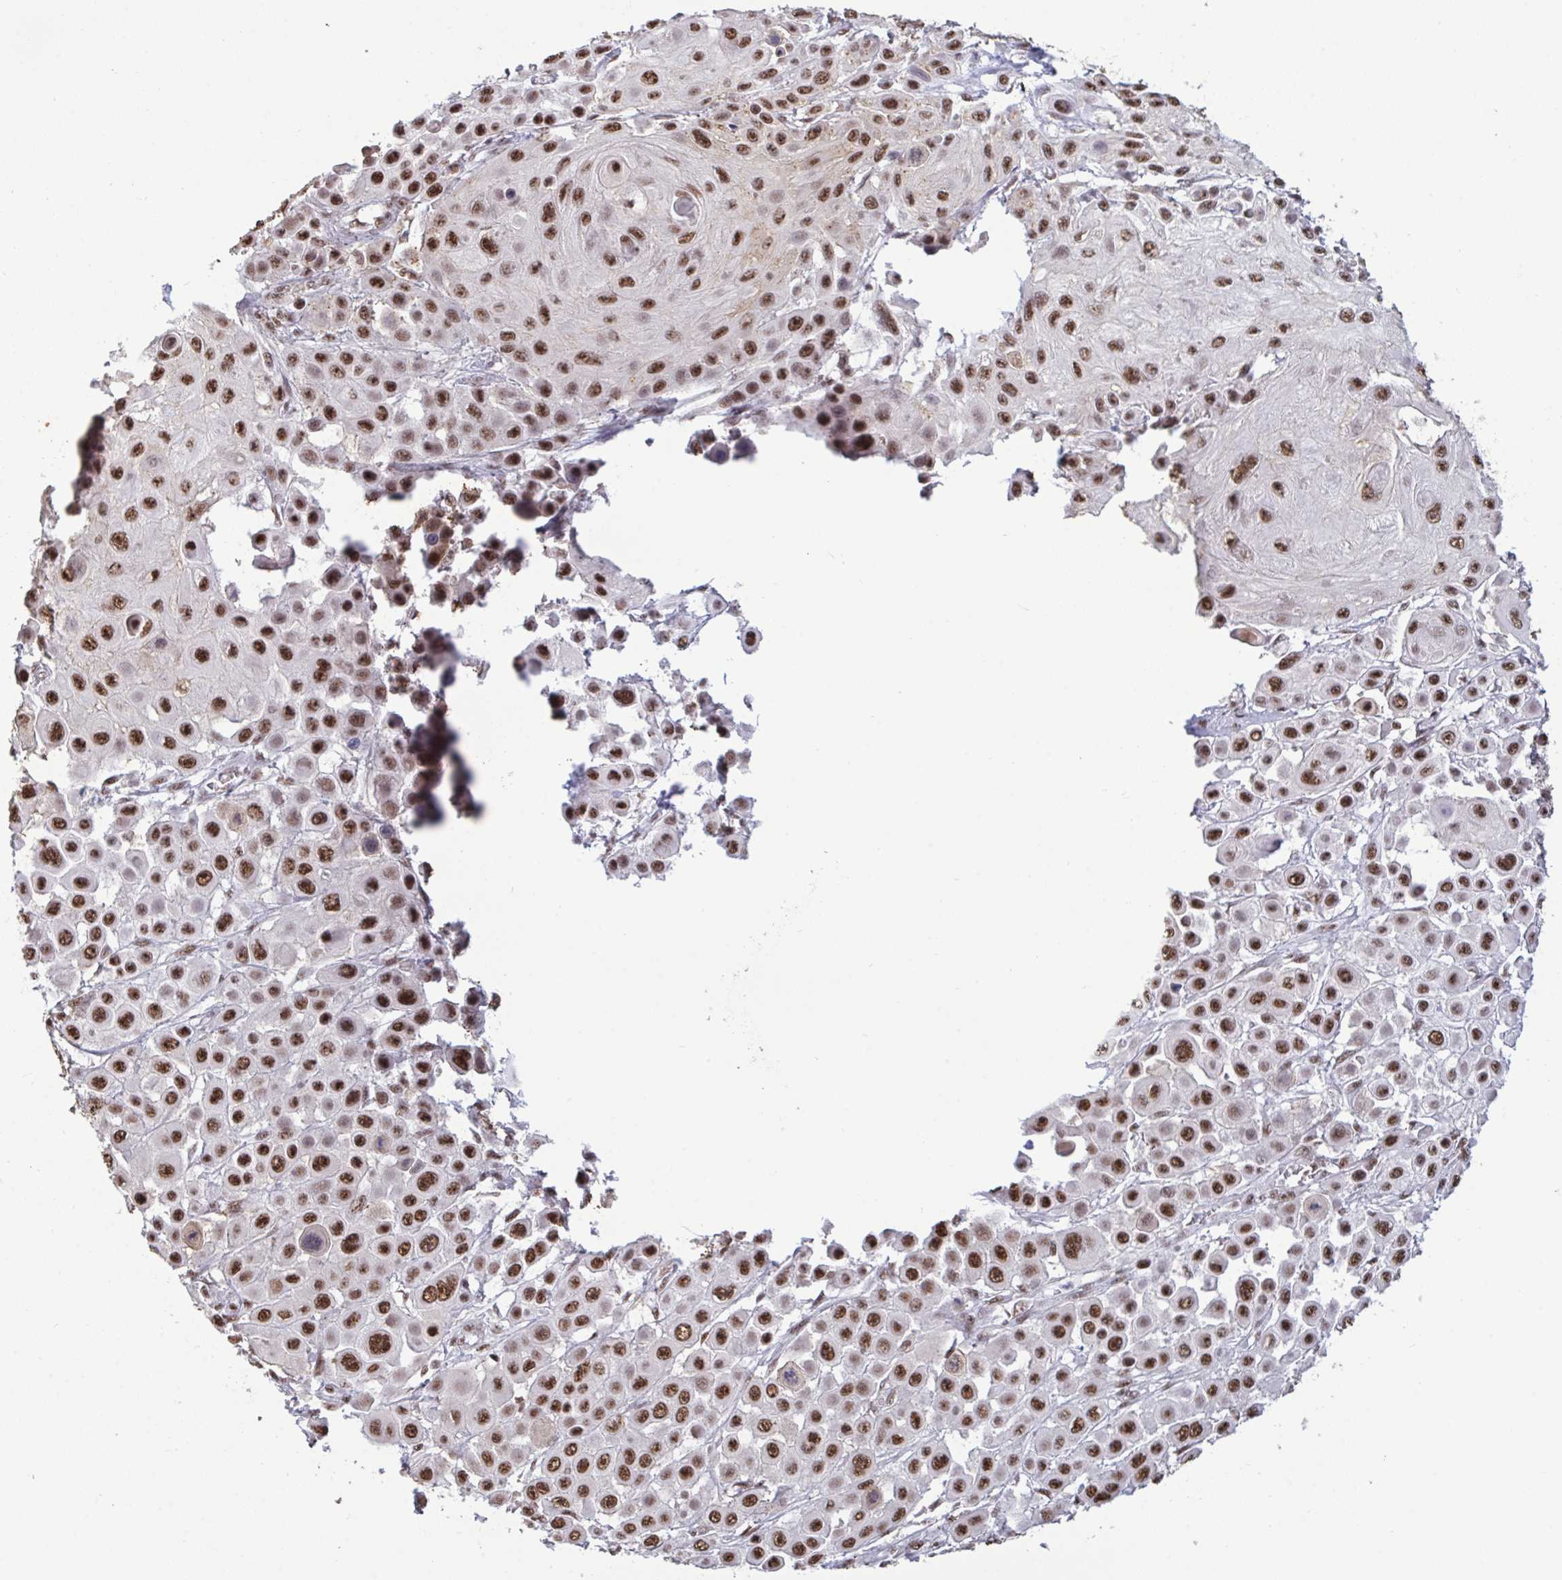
{"staining": {"intensity": "moderate", "quantity": ">75%", "location": "nuclear"}, "tissue": "skin cancer", "cell_type": "Tumor cells", "image_type": "cancer", "snomed": [{"axis": "morphology", "description": "Squamous cell carcinoma, NOS"}, {"axis": "topography", "description": "Skin"}], "caption": "Immunohistochemical staining of skin squamous cell carcinoma demonstrates medium levels of moderate nuclear protein staining in about >75% of tumor cells.", "gene": "PUF60", "patient": {"sex": "male", "age": 67}}